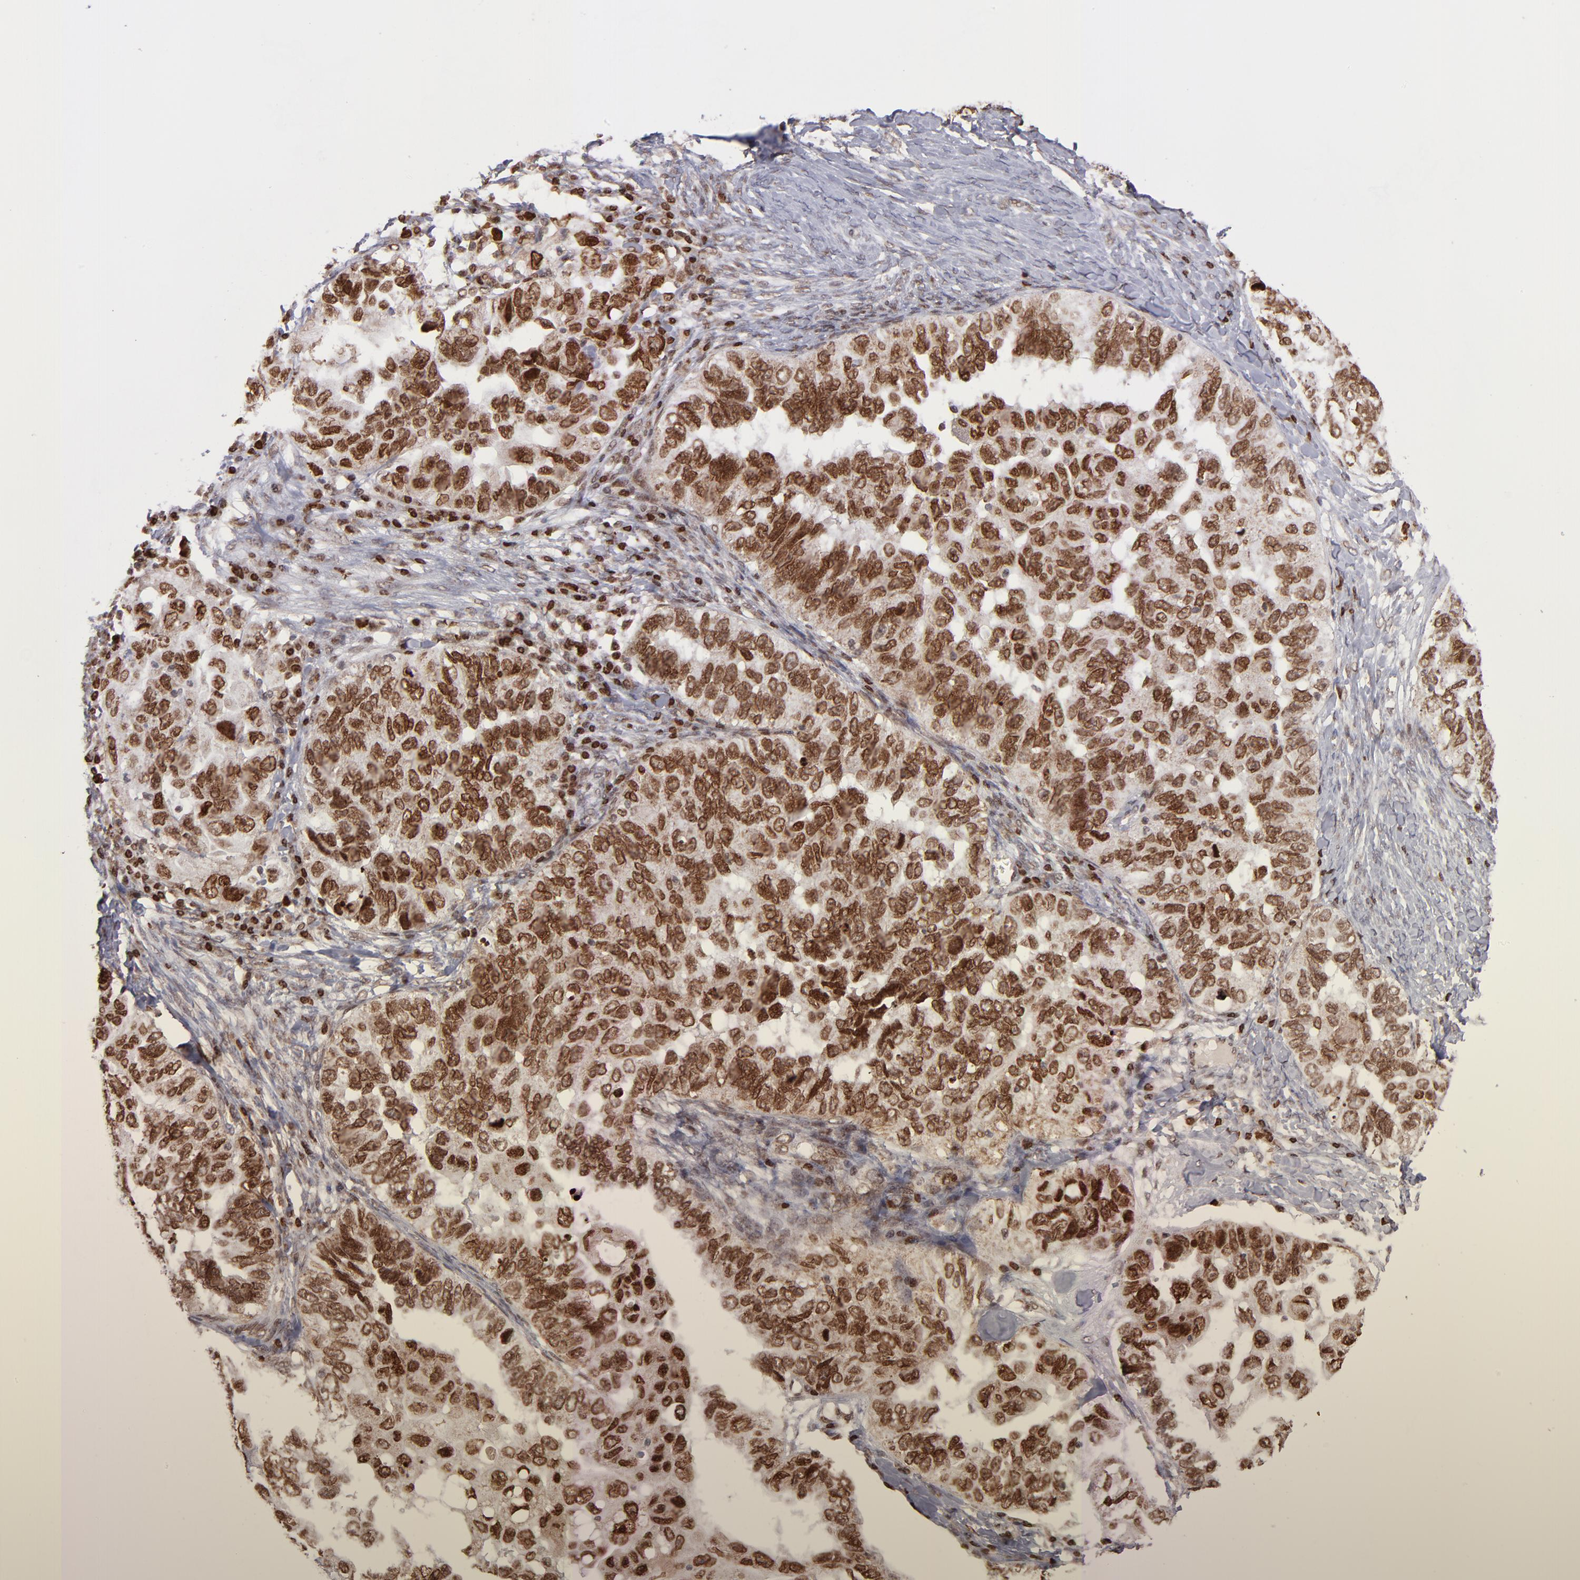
{"staining": {"intensity": "strong", "quantity": ">75%", "location": "cytoplasmic/membranous,nuclear"}, "tissue": "ovarian cancer", "cell_type": "Tumor cells", "image_type": "cancer", "snomed": [{"axis": "morphology", "description": "Cystadenocarcinoma, serous, NOS"}, {"axis": "topography", "description": "Ovary"}], "caption": "Immunohistochemical staining of ovarian cancer reveals strong cytoplasmic/membranous and nuclear protein staining in approximately >75% of tumor cells.", "gene": "TOP1MT", "patient": {"sex": "female", "age": 82}}